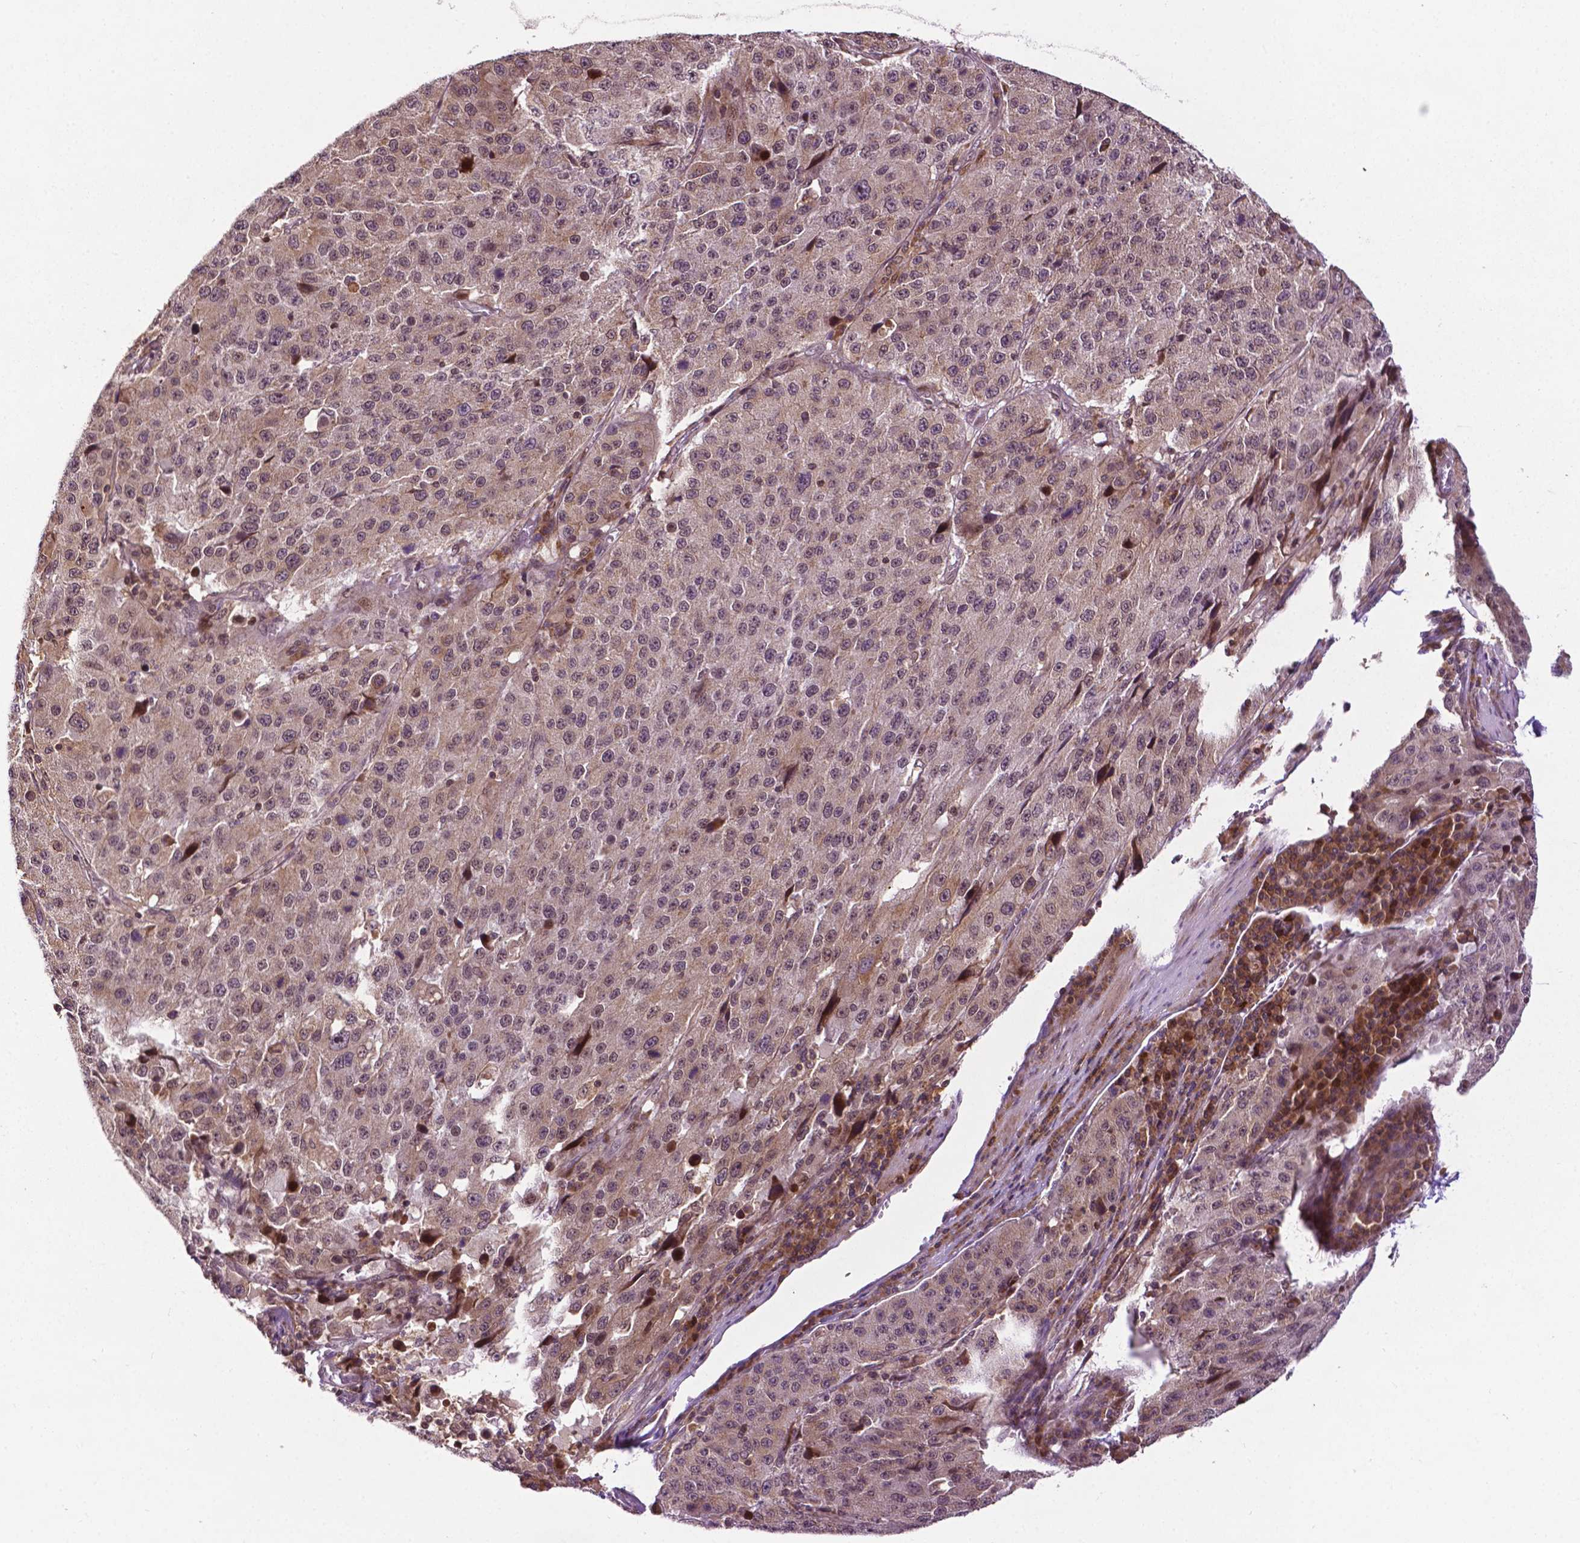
{"staining": {"intensity": "negative", "quantity": "none", "location": "none"}, "tissue": "stomach cancer", "cell_type": "Tumor cells", "image_type": "cancer", "snomed": [{"axis": "morphology", "description": "Adenocarcinoma, NOS"}, {"axis": "topography", "description": "Stomach"}], "caption": "IHC of stomach cancer demonstrates no expression in tumor cells.", "gene": "TMX2", "patient": {"sex": "male", "age": 71}}